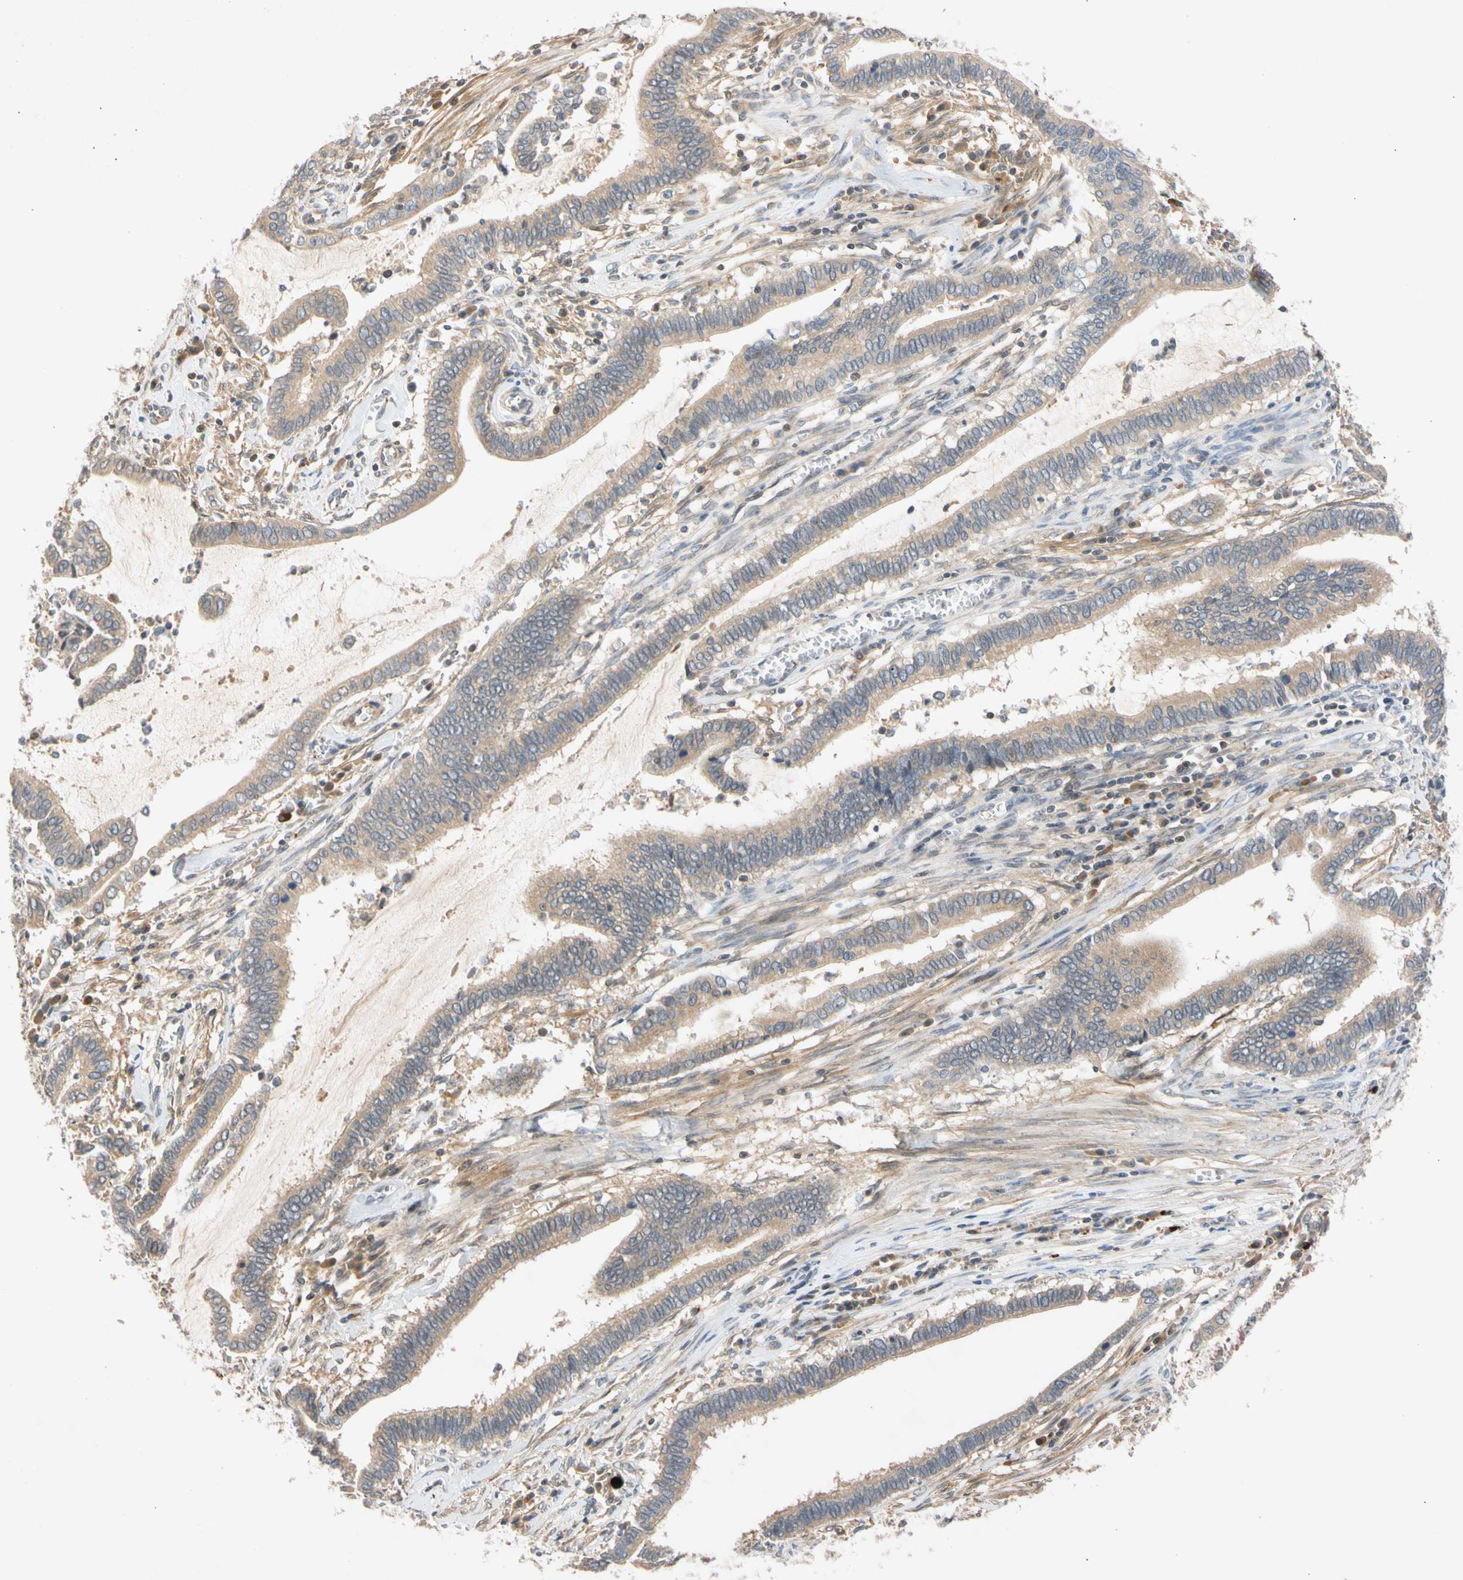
{"staining": {"intensity": "weak", "quantity": ">75%", "location": "cytoplasmic/membranous"}, "tissue": "cervical cancer", "cell_type": "Tumor cells", "image_type": "cancer", "snomed": [{"axis": "morphology", "description": "Adenocarcinoma, NOS"}, {"axis": "topography", "description": "Cervix"}], "caption": "Immunohistochemistry (DAB (3,3'-diaminobenzidine)) staining of cervical adenocarcinoma reveals weak cytoplasmic/membranous protein positivity in about >75% of tumor cells. (DAB IHC, brown staining for protein, blue staining for nuclei).", "gene": "CNST", "patient": {"sex": "female", "age": 44}}